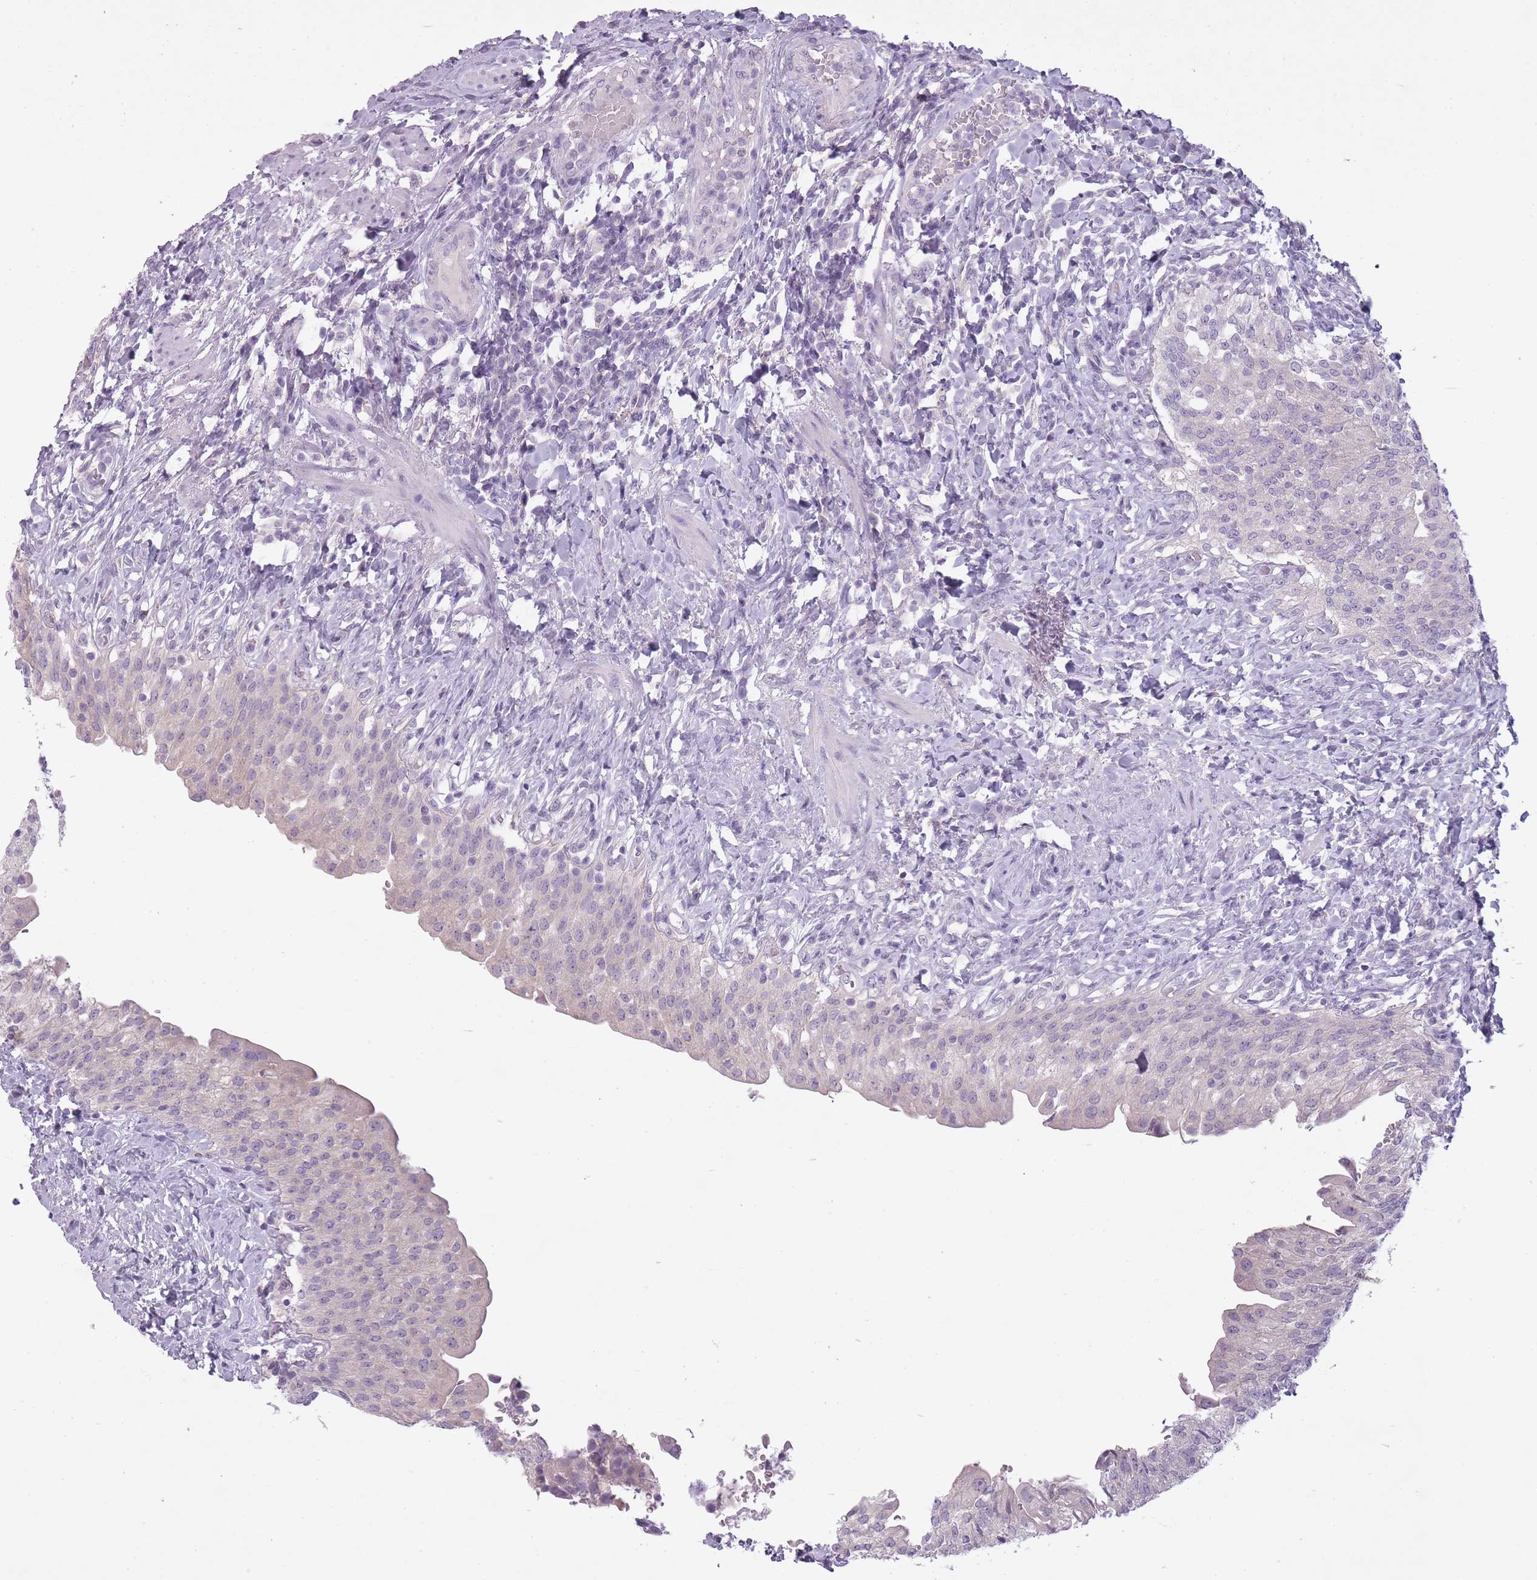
{"staining": {"intensity": "negative", "quantity": "none", "location": "none"}, "tissue": "urinary bladder", "cell_type": "Urothelial cells", "image_type": "normal", "snomed": [{"axis": "morphology", "description": "Normal tissue, NOS"}, {"axis": "morphology", "description": "Inflammation, NOS"}, {"axis": "topography", "description": "Urinary bladder"}], "caption": "This photomicrograph is of benign urinary bladder stained with immunohistochemistry to label a protein in brown with the nuclei are counter-stained blue. There is no staining in urothelial cells.", "gene": "FAM43B", "patient": {"sex": "male", "age": 64}}